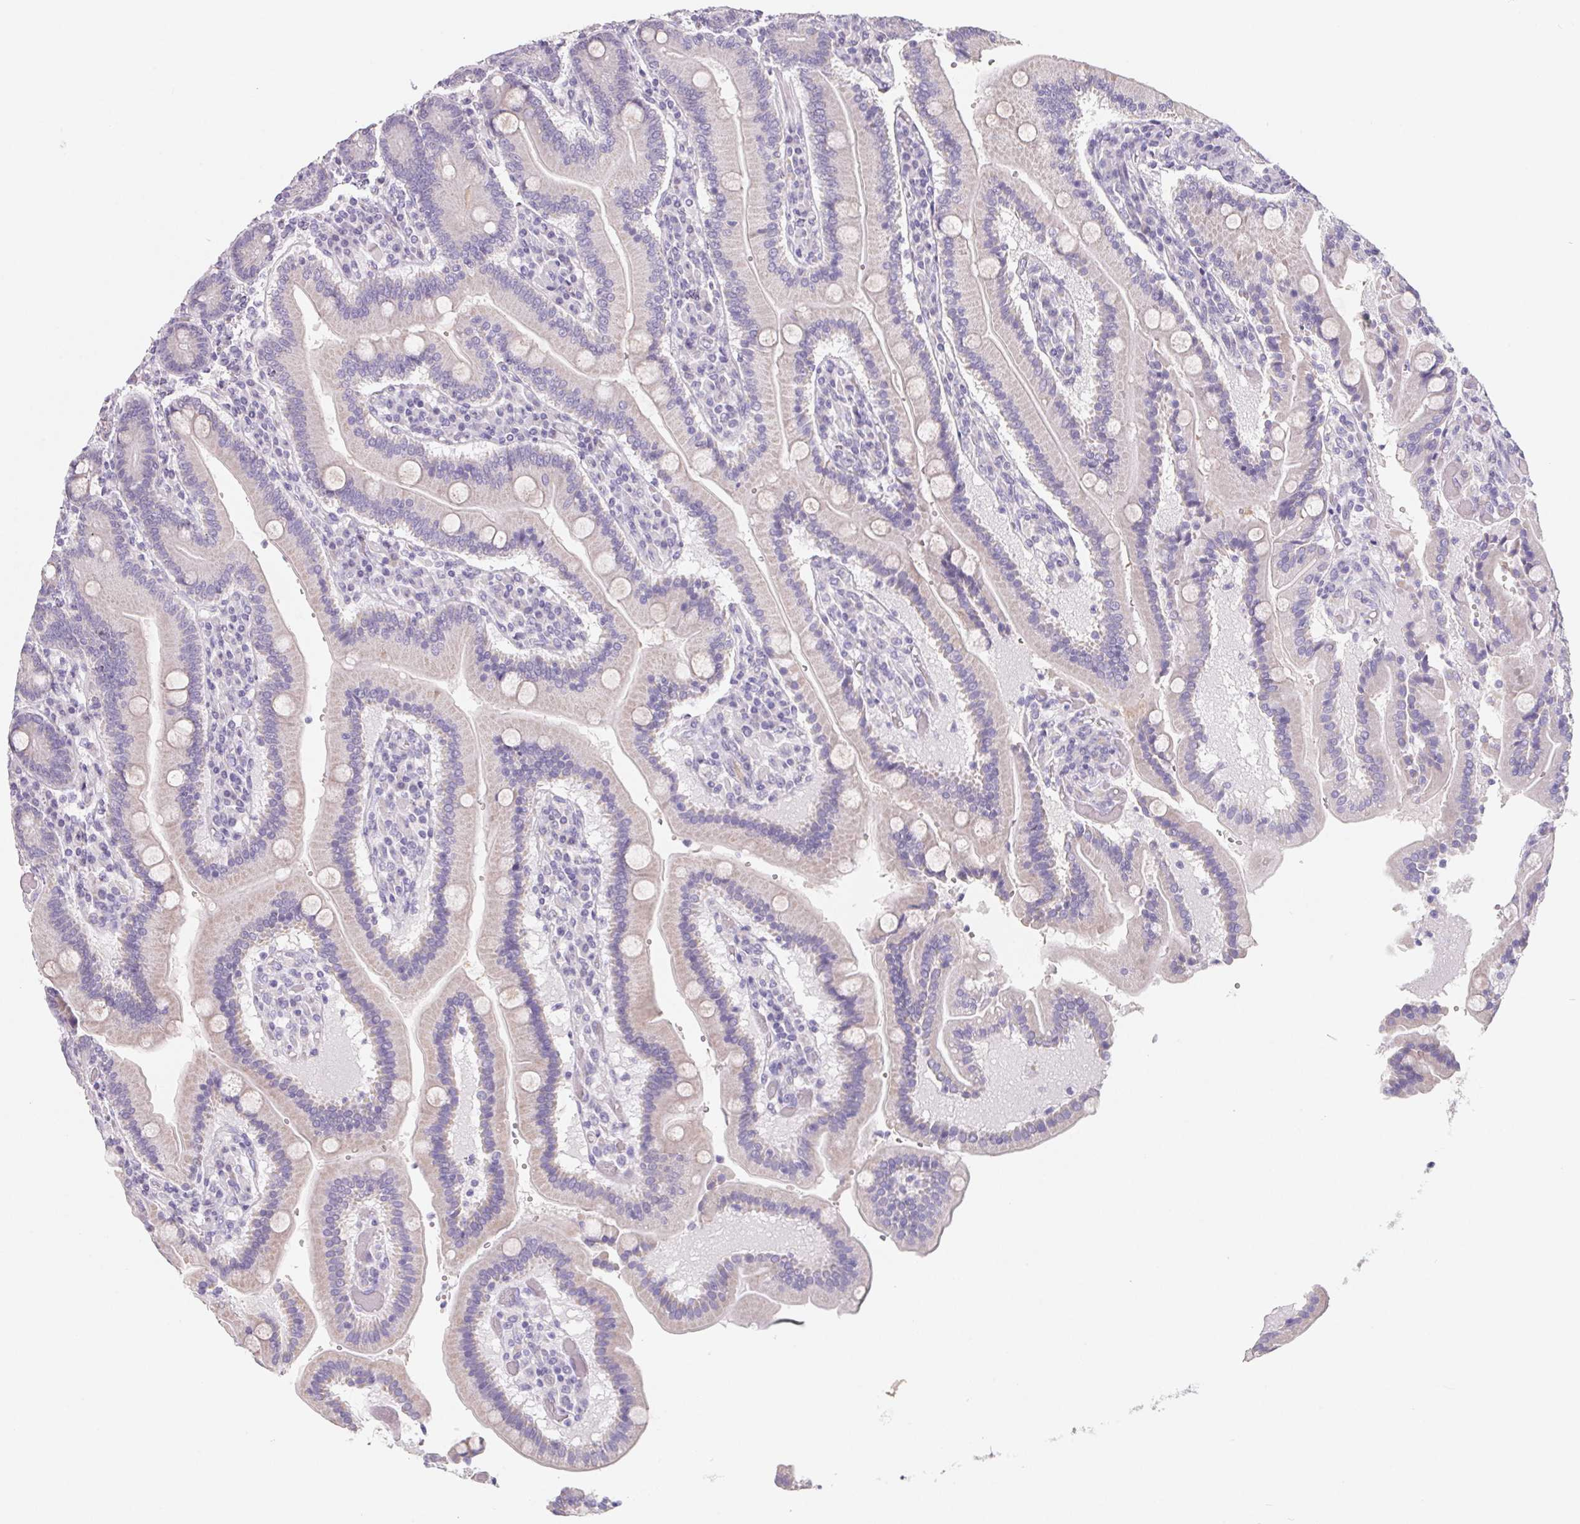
{"staining": {"intensity": "negative", "quantity": "none", "location": "none"}, "tissue": "duodenum", "cell_type": "Glandular cells", "image_type": "normal", "snomed": [{"axis": "morphology", "description": "Normal tissue, NOS"}, {"axis": "topography", "description": "Duodenum"}], "caption": "High power microscopy micrograph of an immunohistochemistry (IHC) photomicrograph of benign duodenum, revealing no significant positivity in glandular cells.", "gene": "FDX1", "patient": {"sex": "female", "age": 62}}